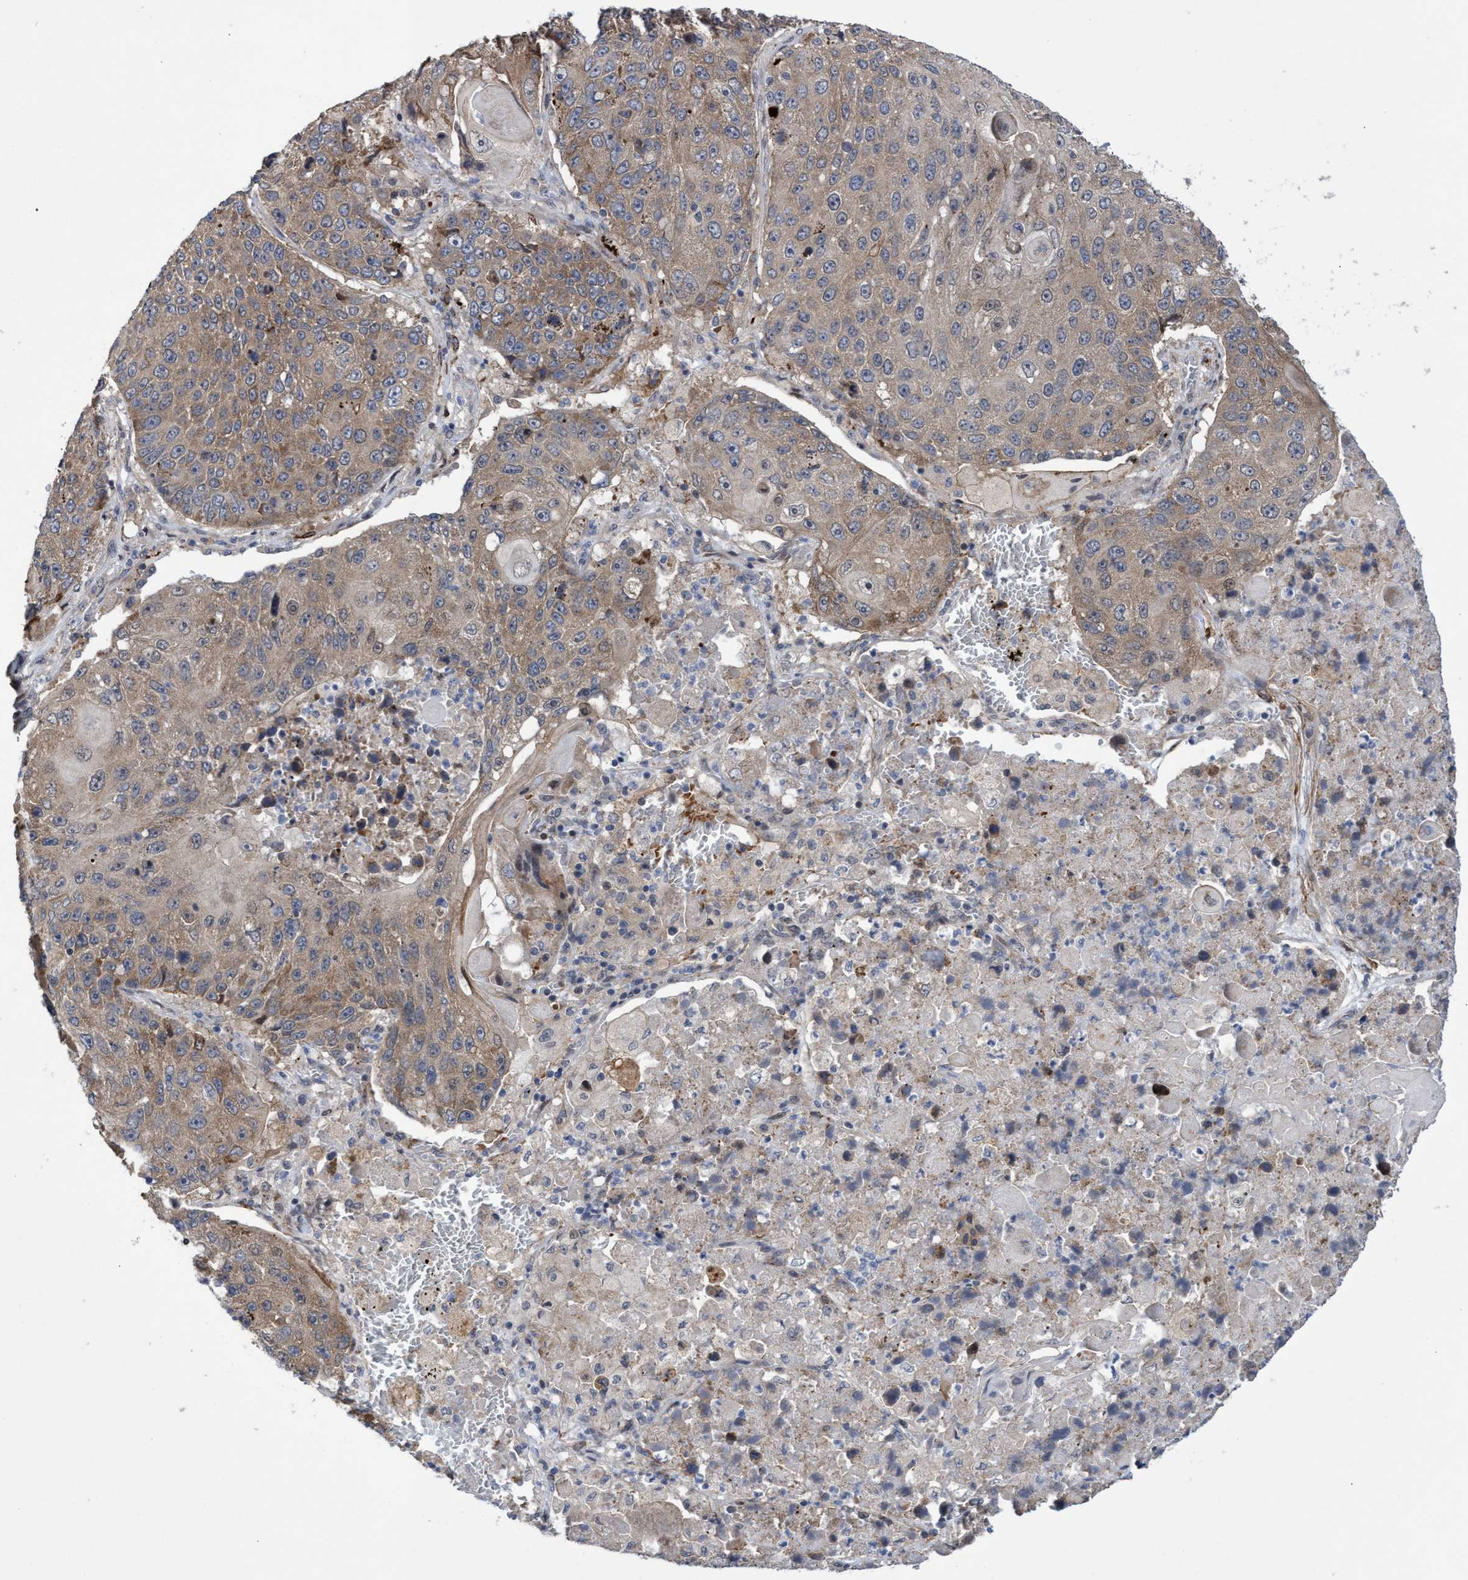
{"staining": {"intensity": "weak", "quantity": ">75%", "location": "cytoplasmic/membranous"}, "tissue": "lung cancer", "cell_type": "Tumor cells", "image_type": "cancer", "snomed": [{"axis": "morphology", "description": "Squamous cell carcinoma, NOS"}, {"axis": "topography", "description": "Lung"}], "caption": "Human squamous cell carcinoma (lung) stained with a brown dye shows weak cytoplasmic/membranous positive staining in approximately >75% of tumor cells.", "gene": "ZNF750", "patient": {"sex": "male", "age": 61}}